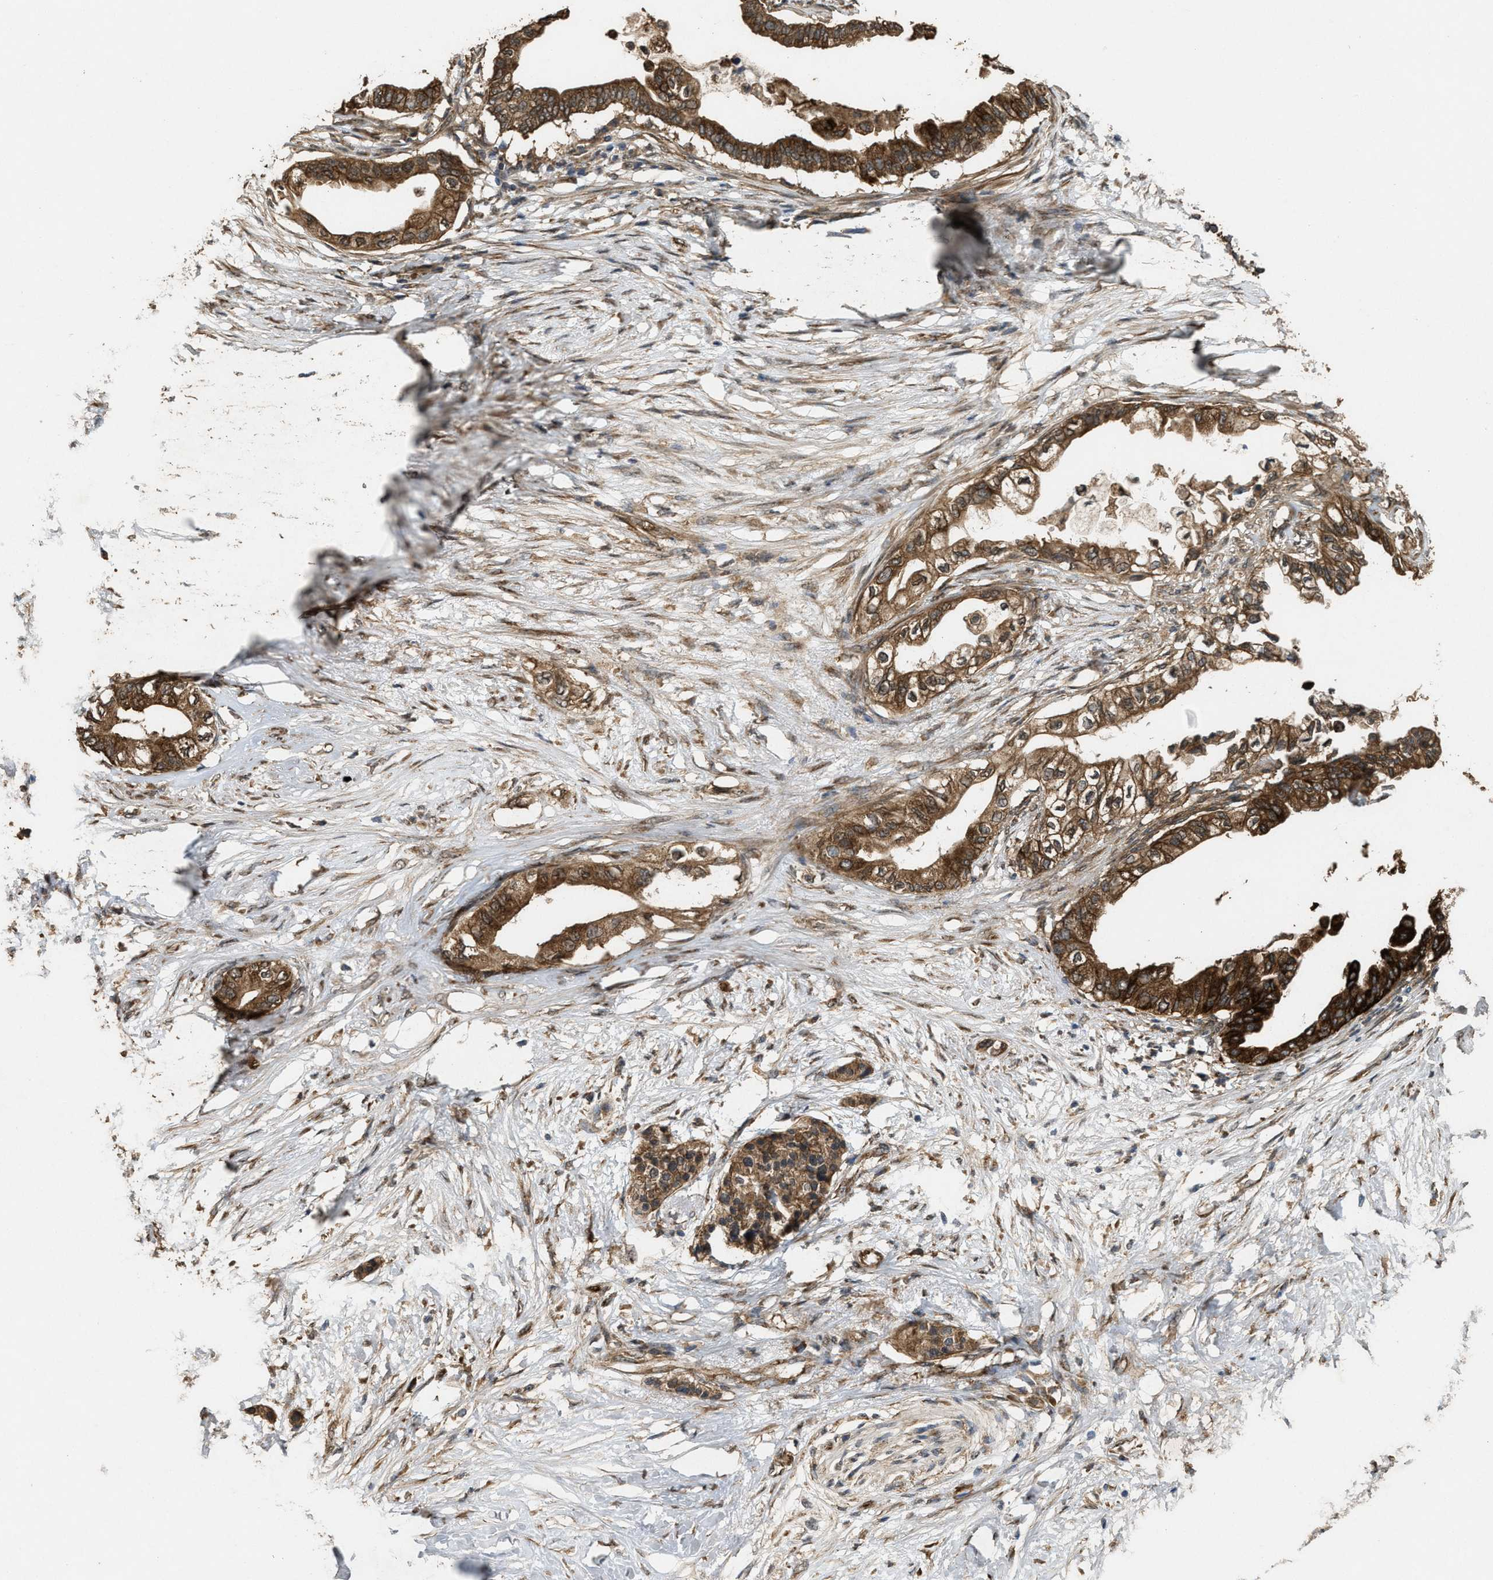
{"staining": {"intensity": "strong", "quantity": ">75%", "location": "cytoplasmic/membranous"}, "tissue": "pancreatic cancer", "cell_type": "Tumor cells", "image_type": "cancer", "snomed": [{"axis": "morphology", "description": "Normal tissue, NOS"}, {"axis": "morphology", "description": "Adenocarcinoma, NOS"}, {"axis": "topography", "description": "Pancreas"}, {"axis": "topography", "description": "Duodenum"}], "caption": "A high-resolution photomicrograph shows IHC staining of pancreatic cancer, which shows strong cytoplasmic/membranous staining in approximately >75% of tumor cells.", "gene": "ARHGEF5", "patient": {"sex": "female", "age": 60}}